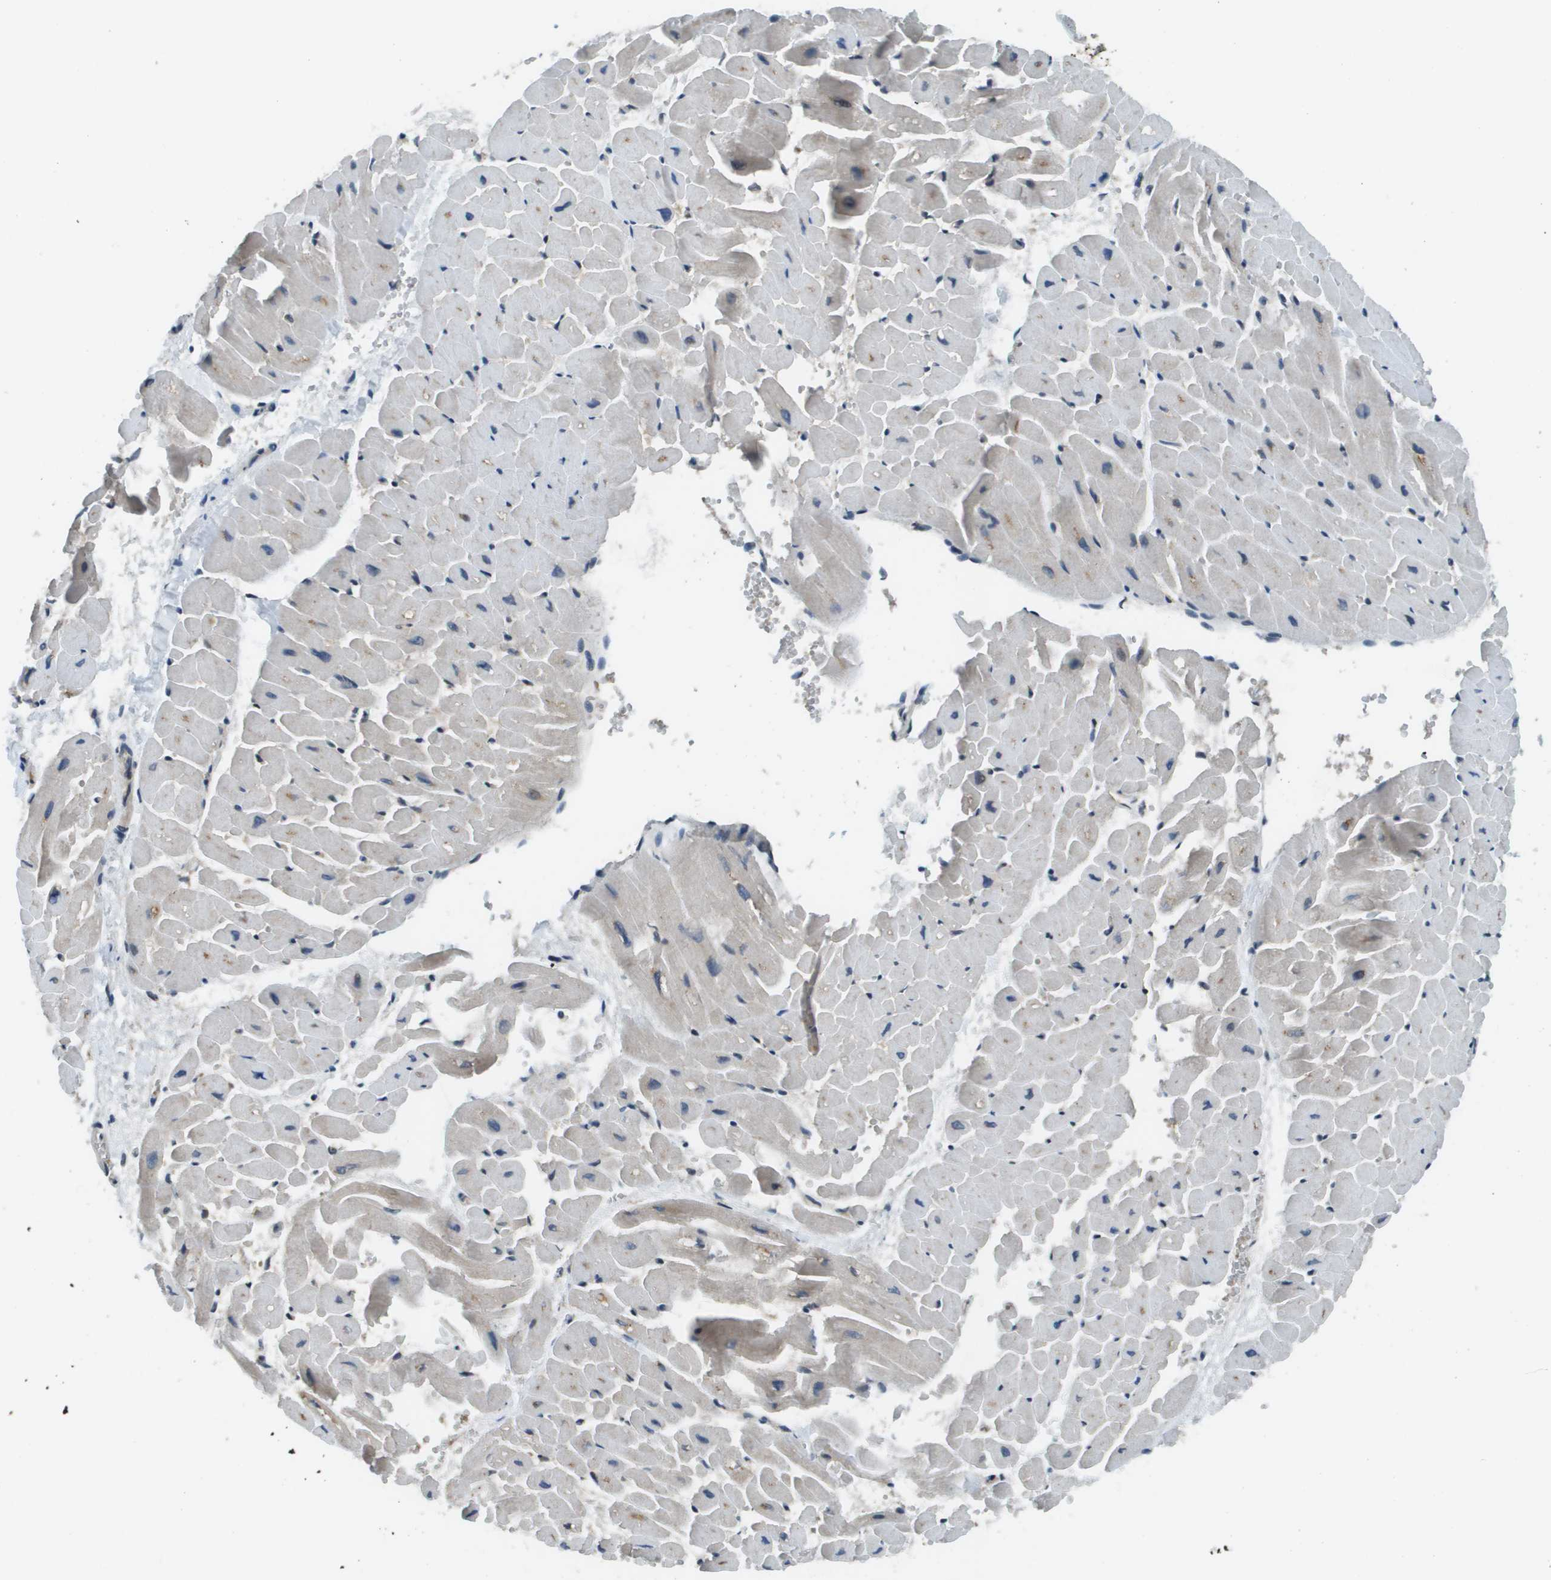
{"staining": {"intensity": "moderate", "quantity": "<25%", "location": "cytoplasmic/membranous"}, "tissue": "heart muscle", "cell_type": "Cardiomyocytes", "image_type": "normal", "snomed": [{"axis": "morphology", "description": "Normal tissue, NOS"}, {"axis": "topography", "description": "Heart"}], "caption": "Moderate cytoplasmic/membranous staining for a protein is appreciated in approximately <25% of cardiomyocytes of benign heart muscle using immunohistochemistry.", "gene": "EIF3B", "patient": {"sex": "male", "age": 45}}